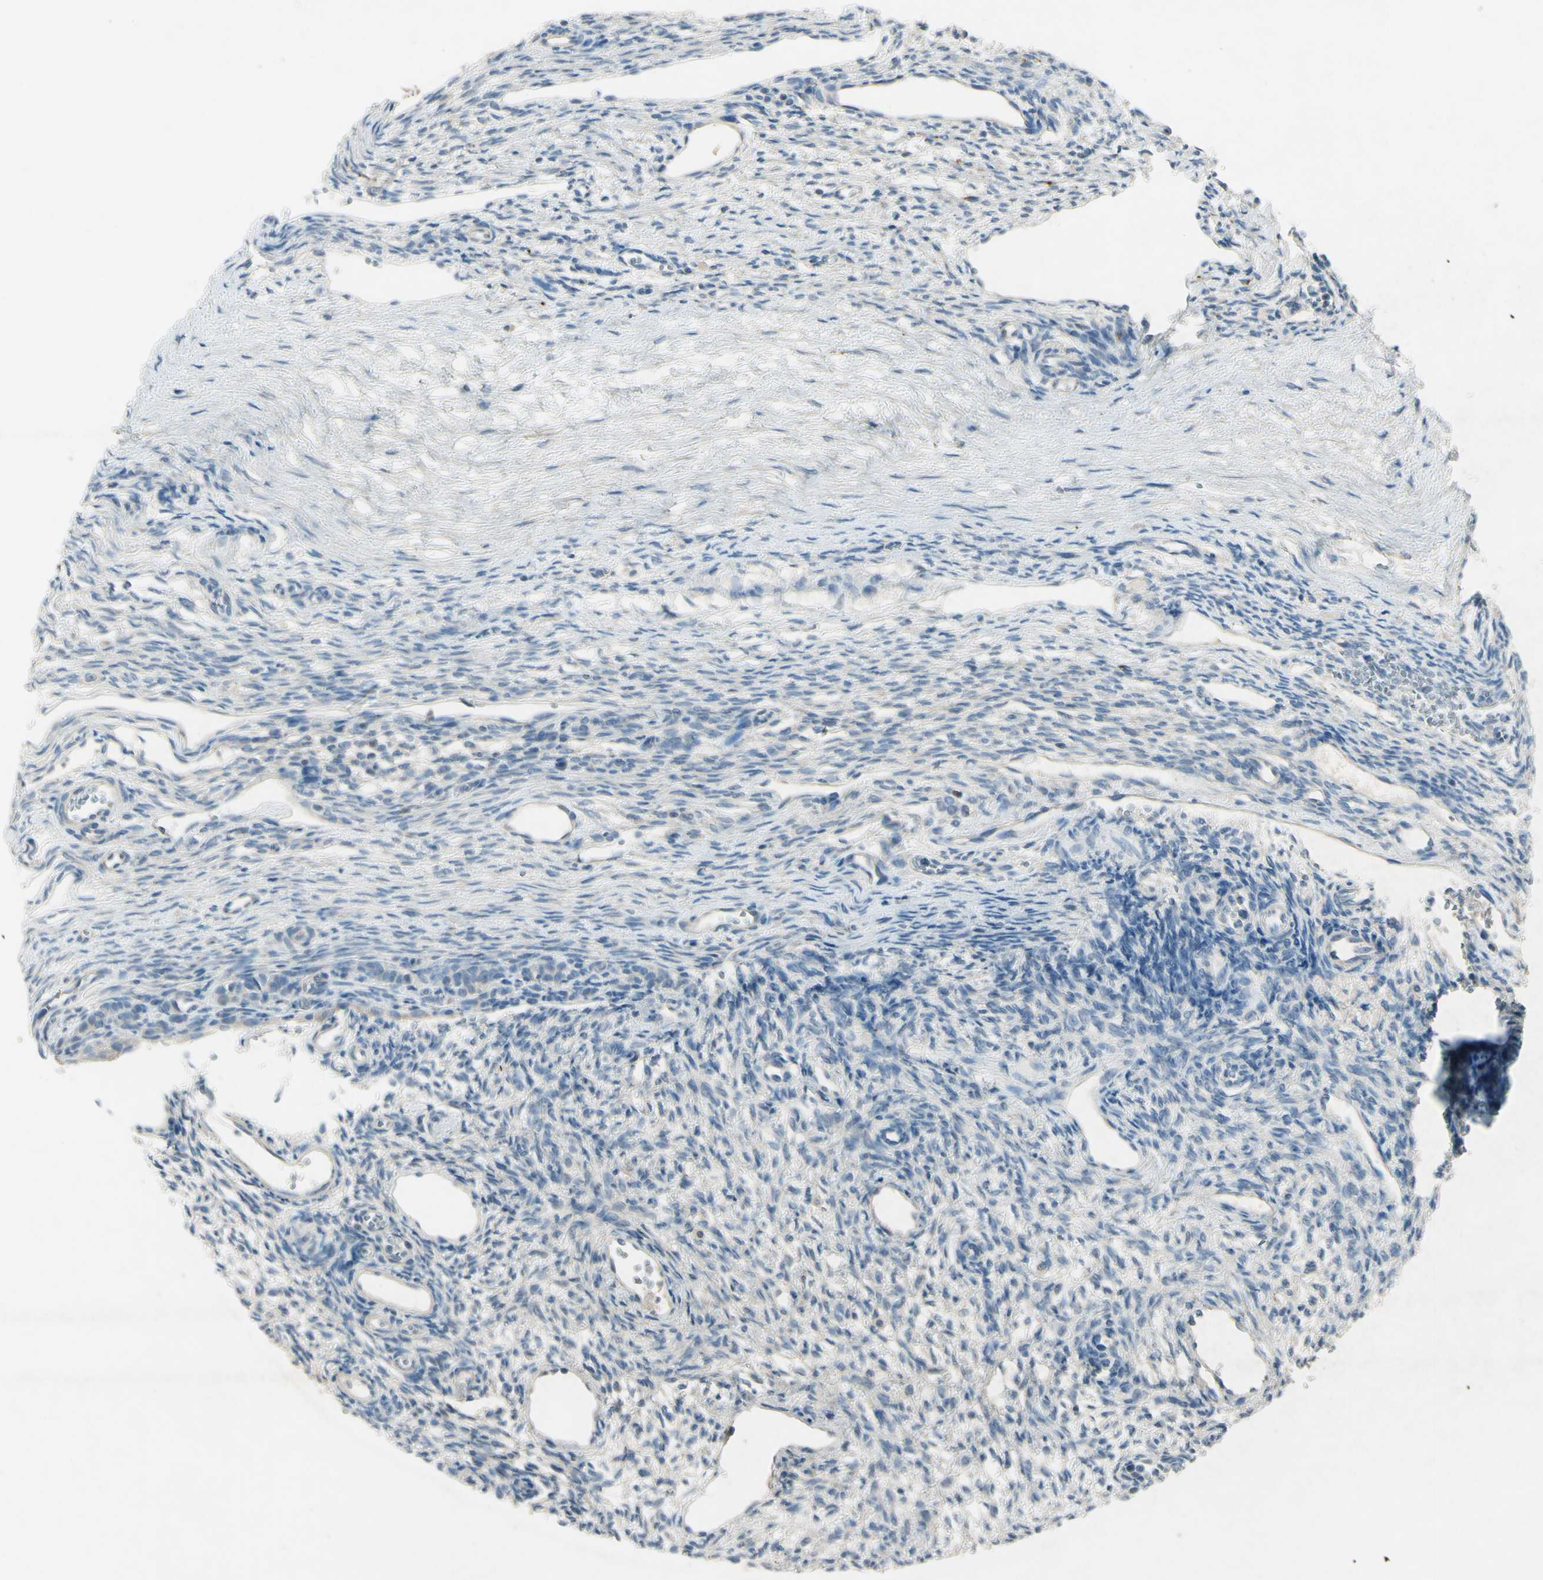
{"staining": {"intensity": "moderate", "quantity": "25%-75%", "location": "cytoplasmic/membranous"}, "tissue": "ovary", "cell_type": "Follicle cells", "image_type": "normal", "snomed": [{"axis": "morphology", "description": "Normal tissue, NOS"}, {"axis": "topography", "description": "Ovary"}], "caption": "A histopathology image of human ovary stained for a protein demonstrates moderate cytoplasmic/membranous brown staining in follicle cells.", "gene": "SNAP91", "patient": {"sex": "female", "age": 33}}